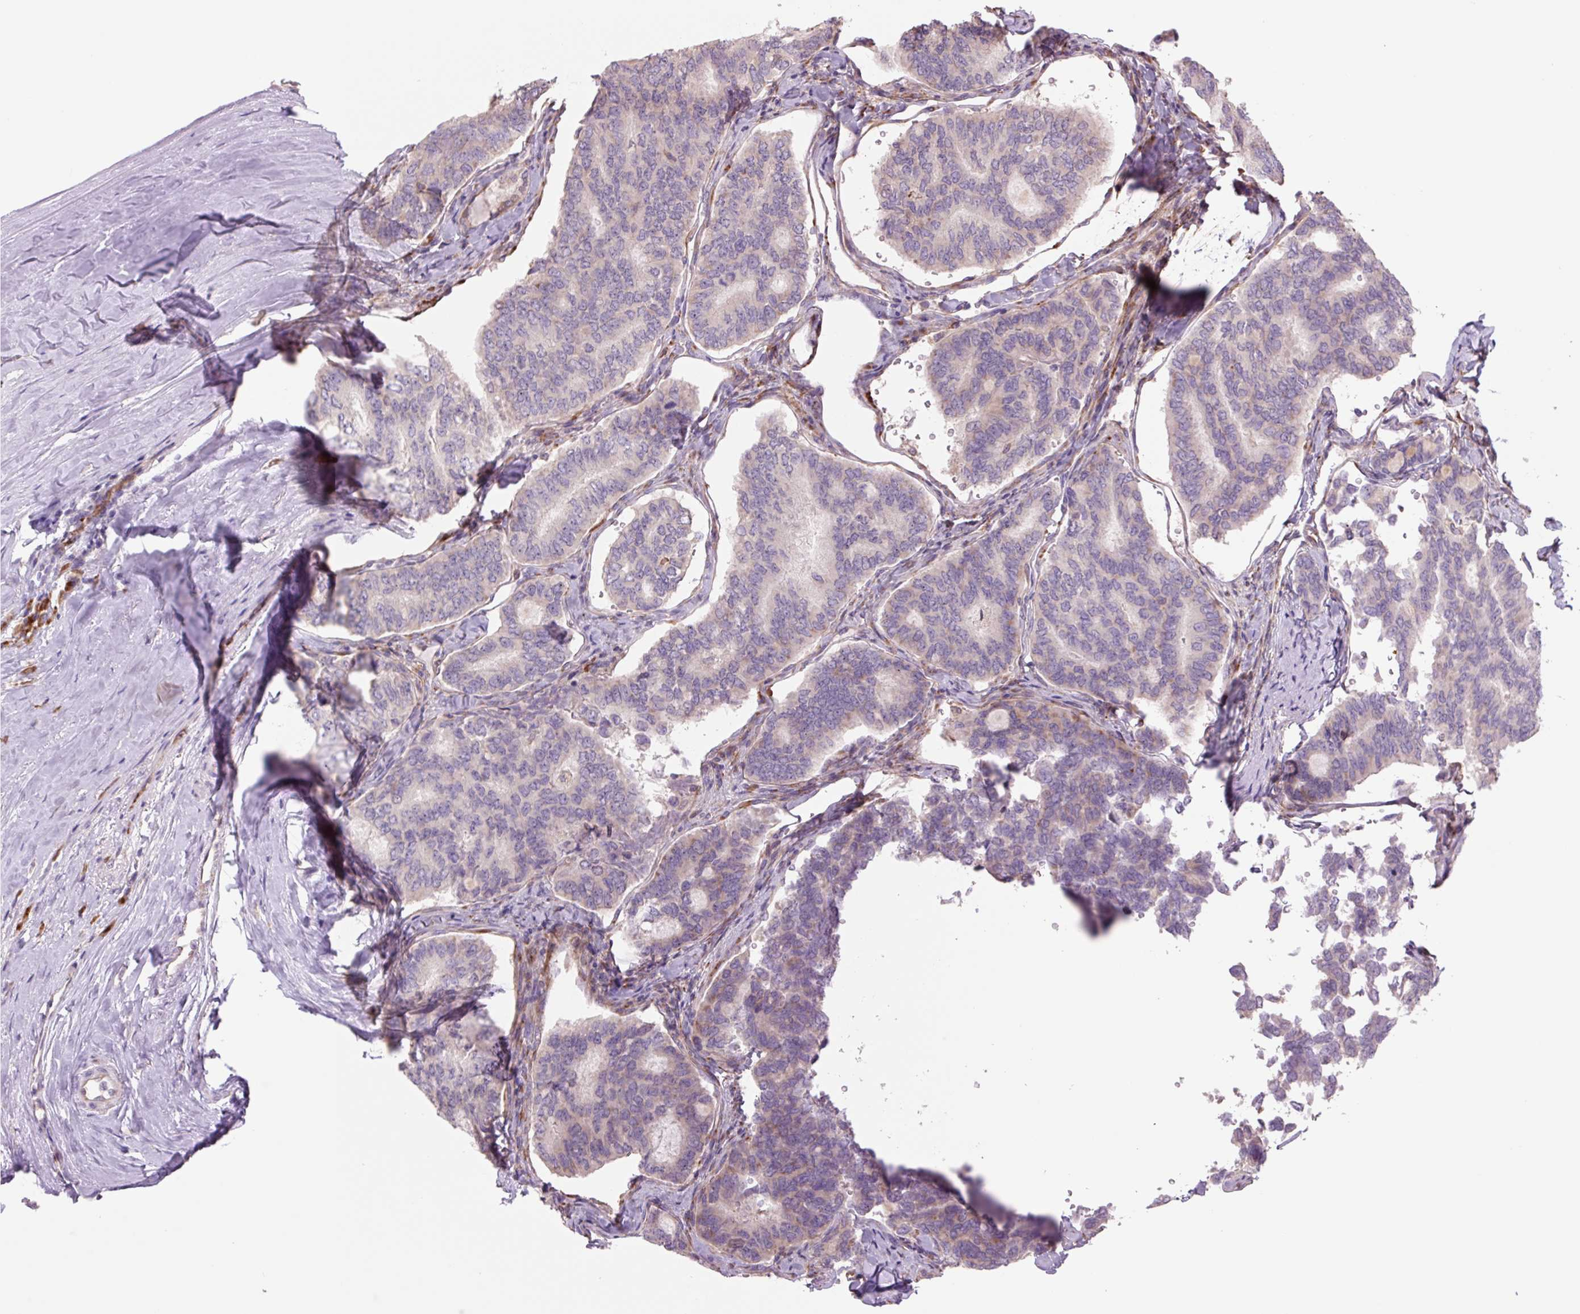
{"staining": {"intensity": "negative", "quantity": "none", "location": "none"}, "tissue": "thyroid cancer", "cell_type": "Tumor cells", "image_type": "cancer", "snomed": [{"axis": "morphology", "description": "Papillary adenocarcinoma, NOS"}, {"axis": "topography", "description": "Thyroid gland"}], "caption": "A high-resolution photomicrograph shows IHC staining of thyroid cancer (papillary adenocarcinoma), which exhibits no significant expression in tumor cells. (Brightfield microscopy of DAB immunohistochemistry (IHC) at high magnification).", "gene": "PLA2G4A", "patient": {"sex": "female", "age": 35}}